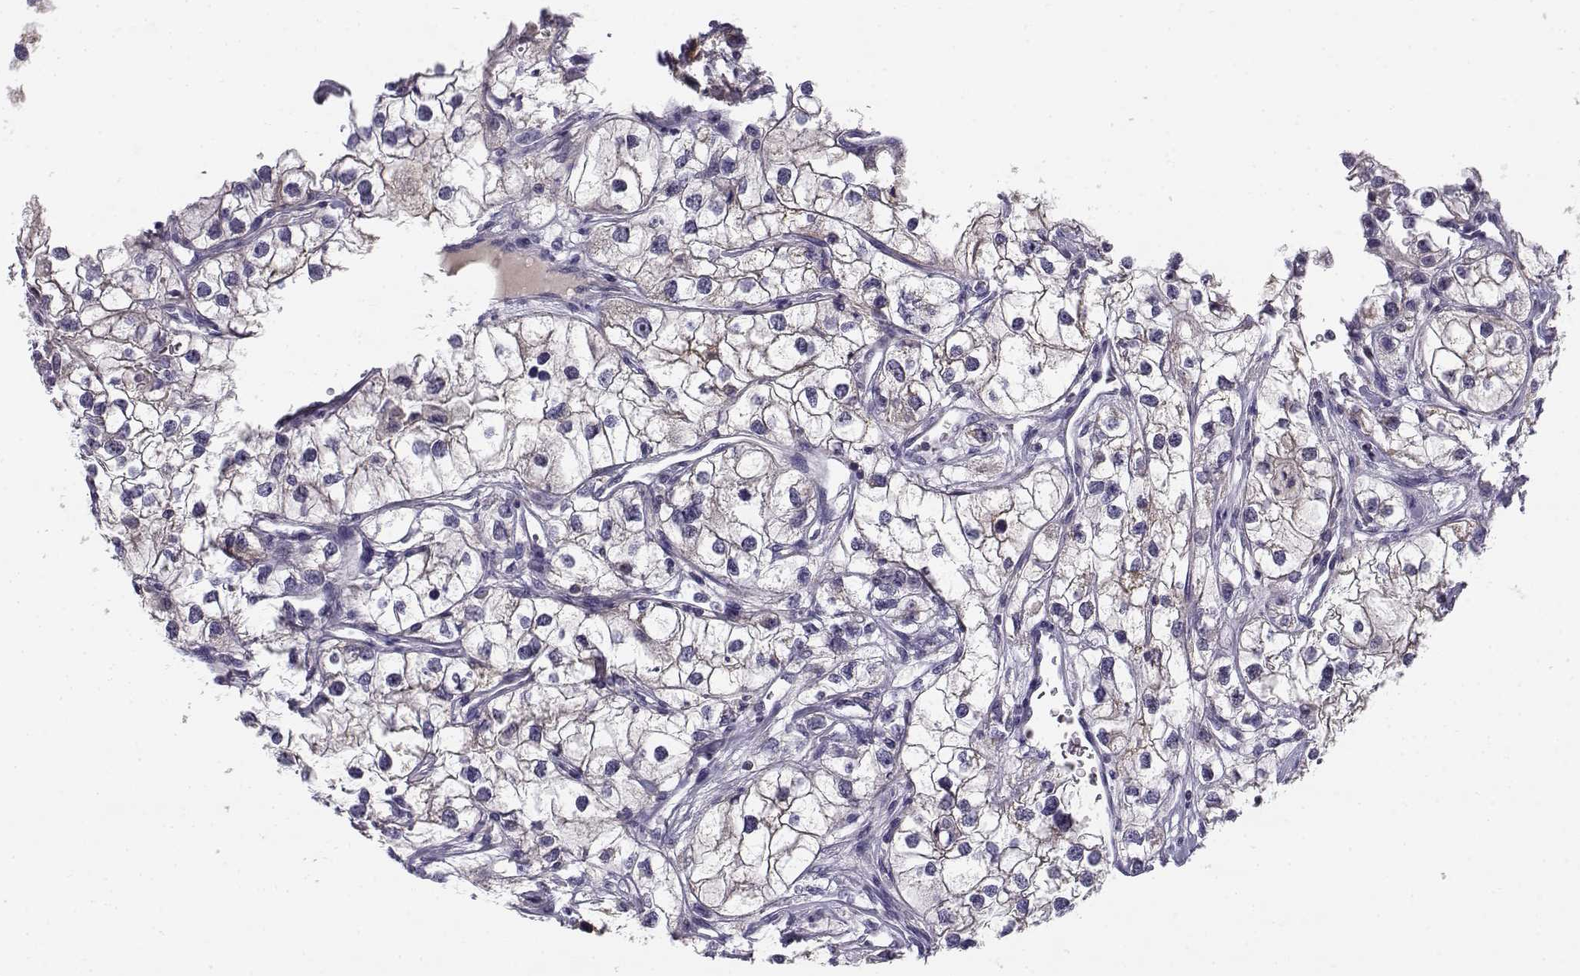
{"staining": {"intensity": "weak", "quantity": "<25%", "location": "cytoplasmic/membranous"}, "tissue": "renal cancer", "cell_type": "Tumor cells", "image_type": "cancer", "snomed": [{"axis": "morphology", "description": "Adenocarcinoma, NOS"}, {"axis": "topography", "description": "Kidney"}], "caption": "DAB immunohistochemical staining of renal cancer exhibits no significant expression in tumor cells.", "gene": "CREB3L3", "patient": {"sex": "male", "age": 59}}